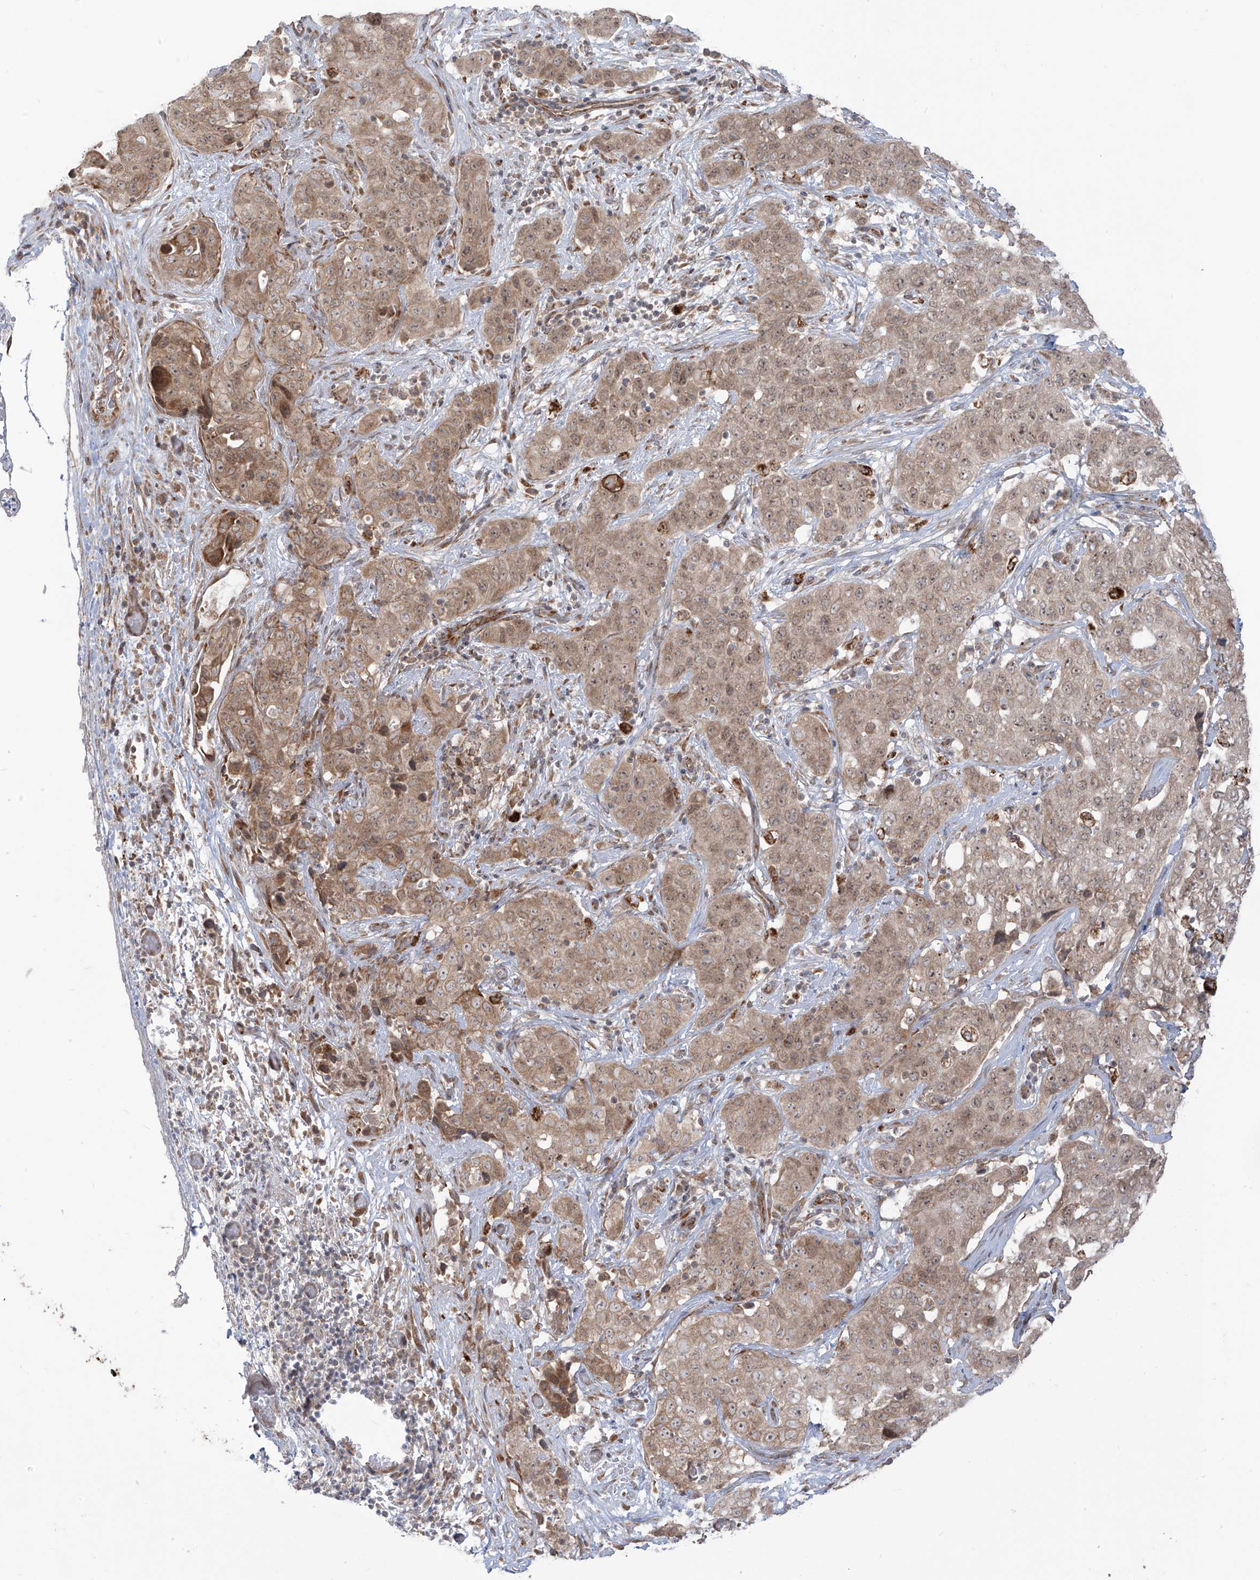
{"staining": {"intensity": "moderate", "quantity": ">75%", "location": "cytoplasmic/membranous"}, "tissue": "stomach cancer", "cell_type": "Tumor cells", "image_type": "cancer", "snomed": [{"axis": "morphology", "description": "Normal tissue, NOS"}, {"axis": "morphology", "description": "Adenocarcinoma, NOS"}, {"axis": "topography", "description": "Lymph node"}, {"axis": "topography", "description": "Stomach"}], "caption": "Stomach cancer was stained to show a protein in brown. There is medium levels of moderate cytoplasmic/membranous staining in approximately >75% of tumor cells. Nuclei are stained in blue.", "gene": "TRIM67", "patient": {"sex": "male", "age": 48}}